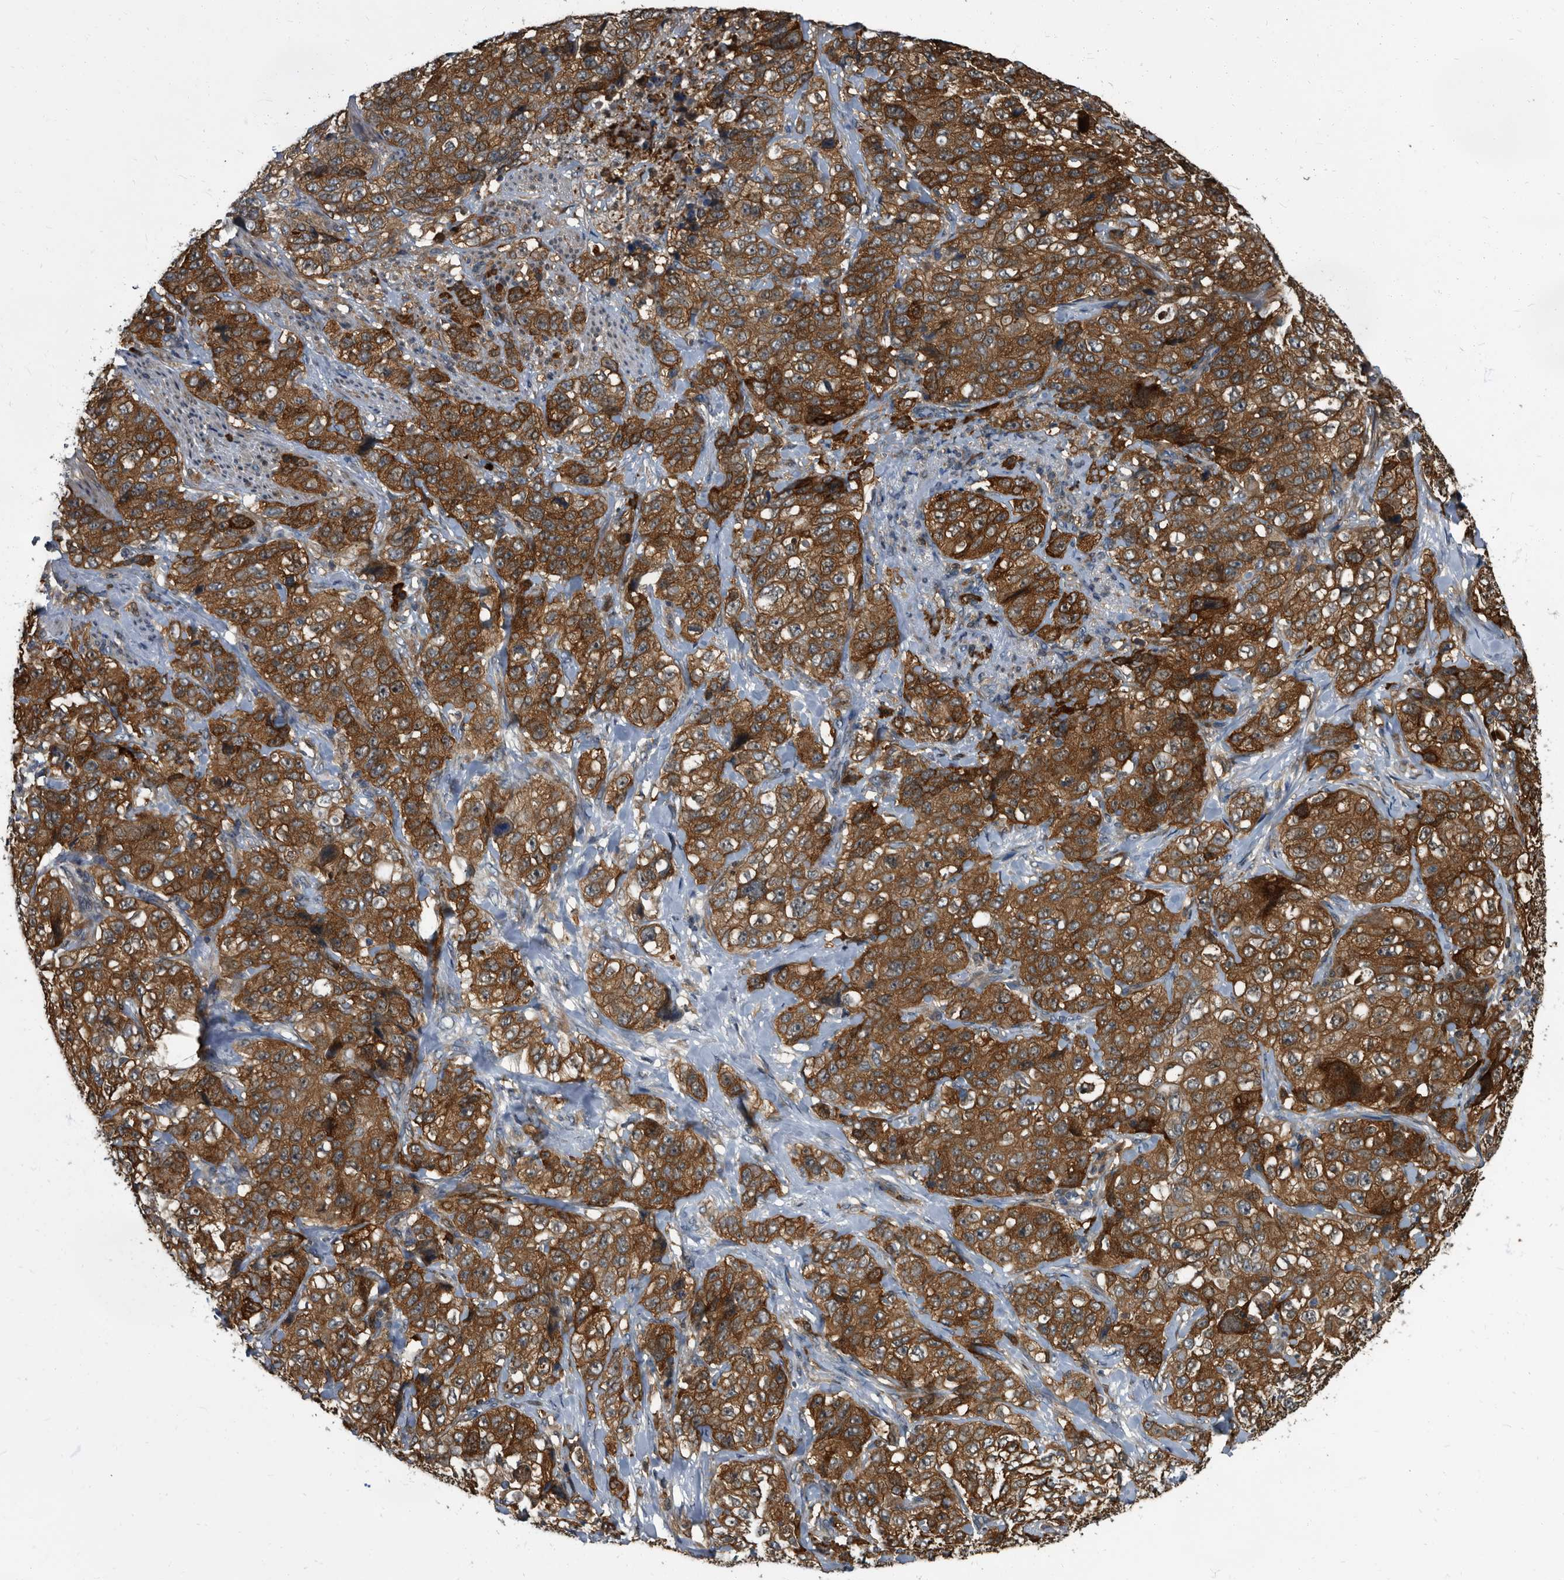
{"staining": {"intensity": "strong", "quantity": ">75%", "location": "cytoplasmic/membranous"}, "tissue": "stomach cancer", "cell_type": "Tumor cells", "image_type": "cancer", "snomed": [{"axis": "morphology", "description": "Adenocarcinoma, NOS"}, {"axis": "topography", "description": "Stomach"}], "caption": "Immunohistochemistry (IHC) (DAB) staining of adenocarcinoma (stomach) demonstrates strong cytoplasmic/membranous protein staining in approximately >75% of tumor cells. (DAB (3,3'-diaminobenzidine) IHC, brown staining for protein, blue staining for nuclei).", "gene": "CDV3", "patient": {"sex": "male", "age": 48}}